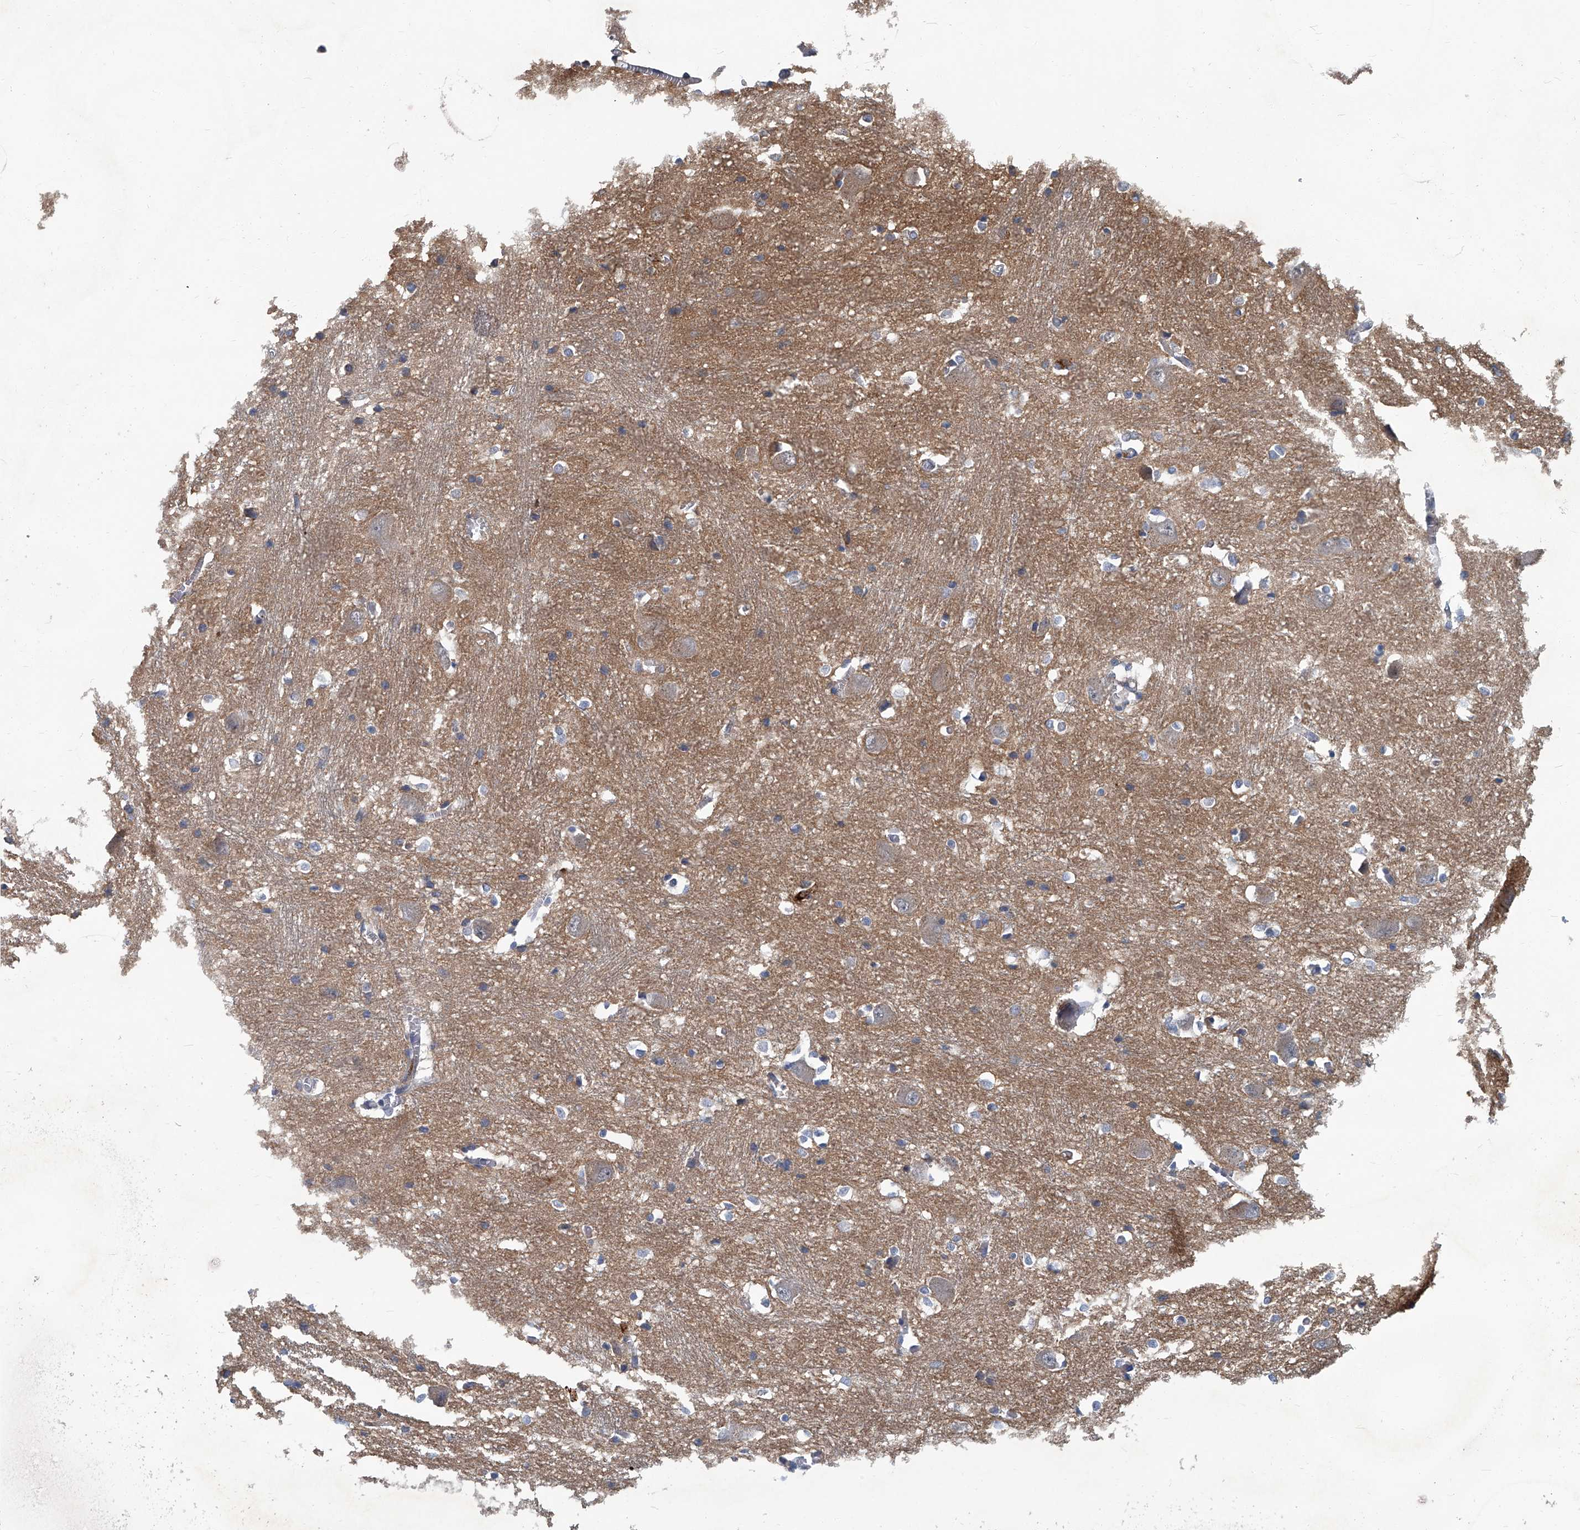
{"staining": {"intensity": "negative", "quantity": "none", "location": "none"}, "tissue": "caudate", "cell_type": "Glial cells", "image_type": "normal", "snomed": [{"axis": "morphology", "description": "Normal tissue, NOS"}, {"axis": "topography", "description": "Lateral ventricle wall"}], "caption": "Immunohistochemistry (IHC) of unremarkable human caudate exhibits no positivity in glial cells. (DAB (3,3'-diaminobenzidine) immunohistochemistry with hematoxylin counter stain).", "gene": "AKNAD1", "patient": {"sex": "male", "age": 37}}